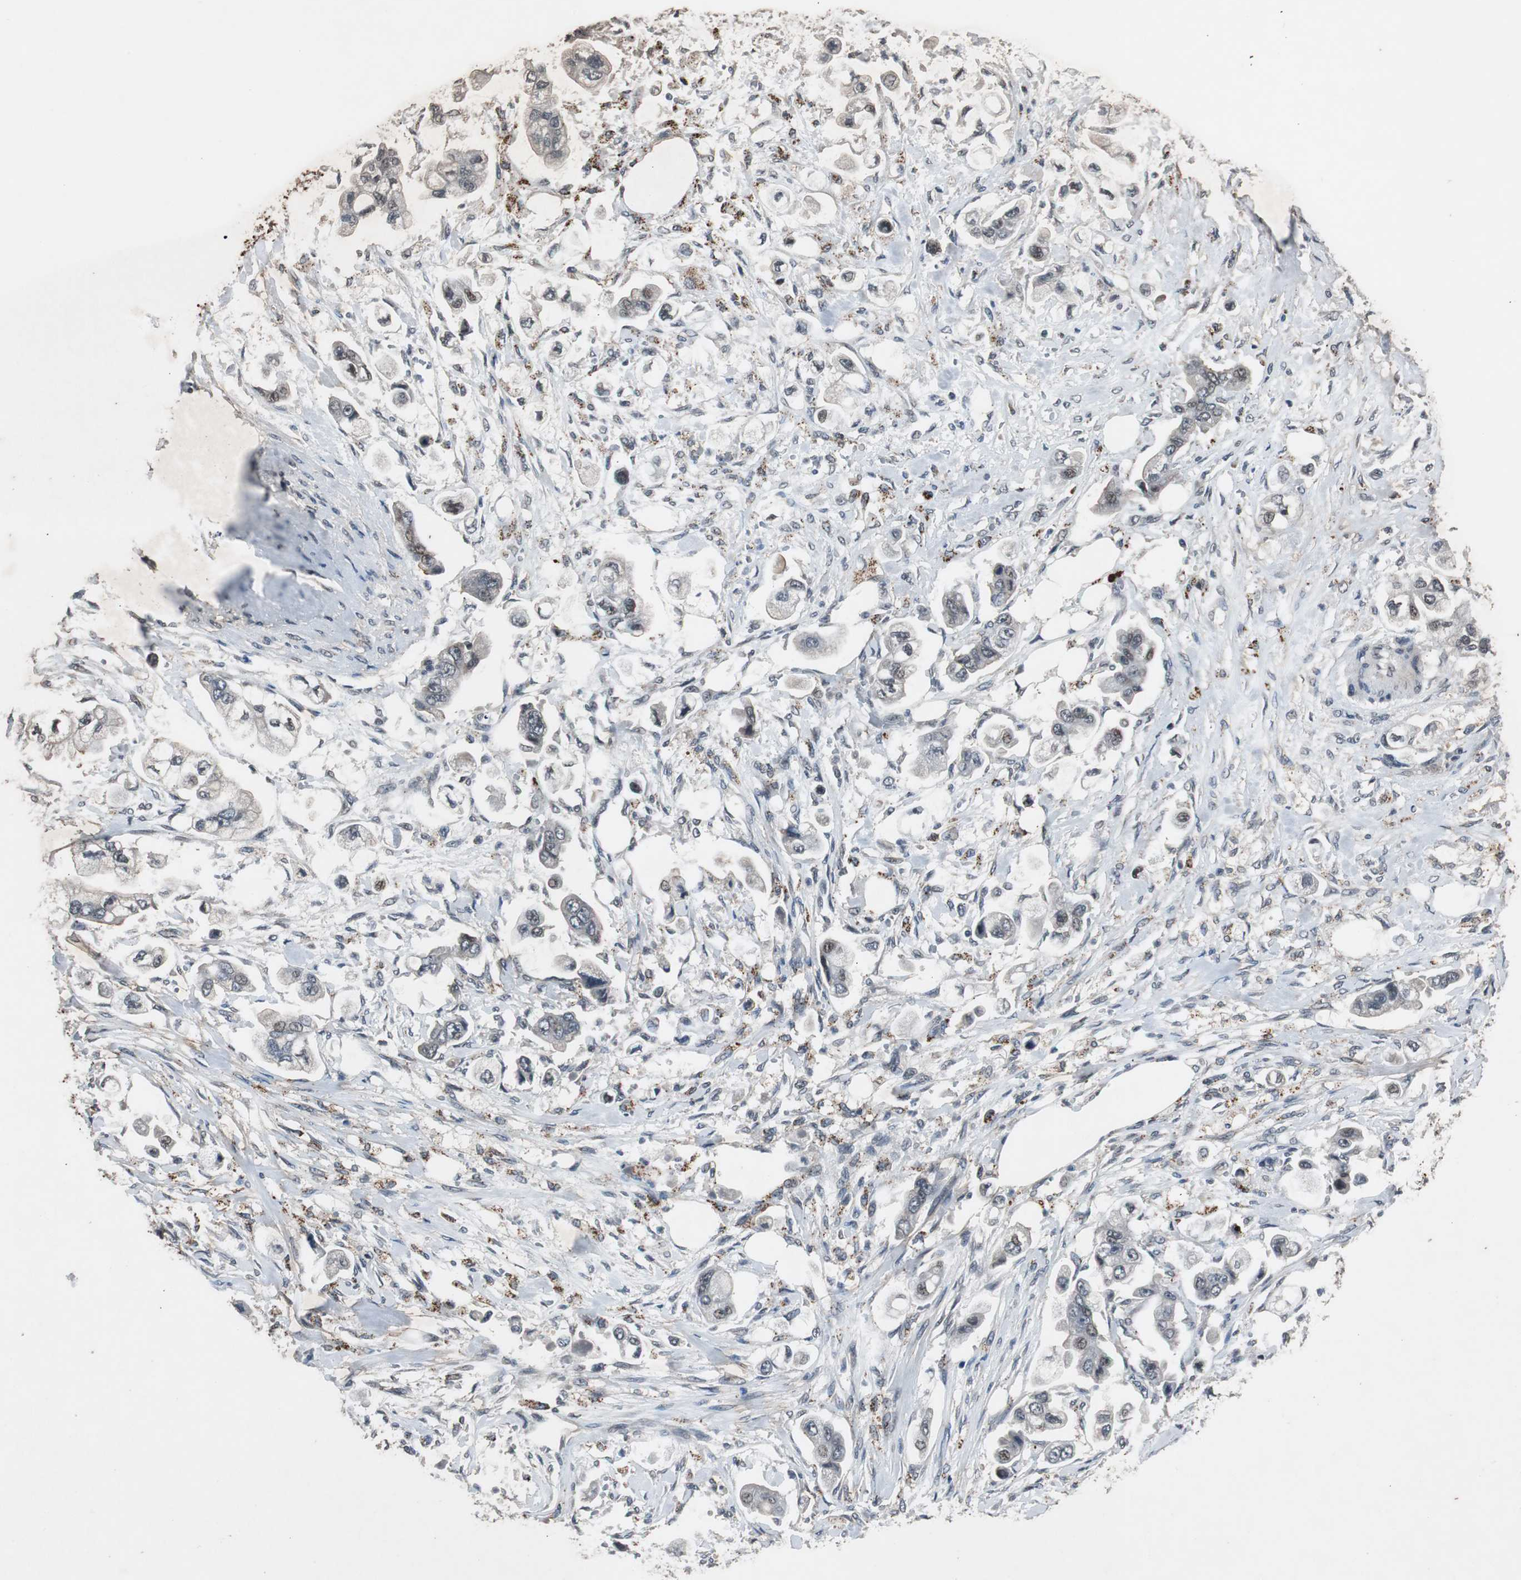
{"staining": {"intensity": "moderate", "quantity": "<25%", "location": "nuclear"}, "tissue": "stomach cancer", "cell_type": "Tumor cells", "image_type": "cancer", "snomed": [{"axis": "morphology", "description": "Adenocarcinoma, NOS"}, {"axis": "topography", "description": "Stomach"}], "caption": "A brown stain labels moderate nuclear expression of a protein in human stomach adenocarcinoma tumor cells. The protein is stained brown, and the nuclei are stained in blue (DAB (3,3'-diaminobenzidine) IHC with brightfield microscopy, high magnification).", "gene": "BOLA1", "patient": {"sex": "male", "age": 62}}